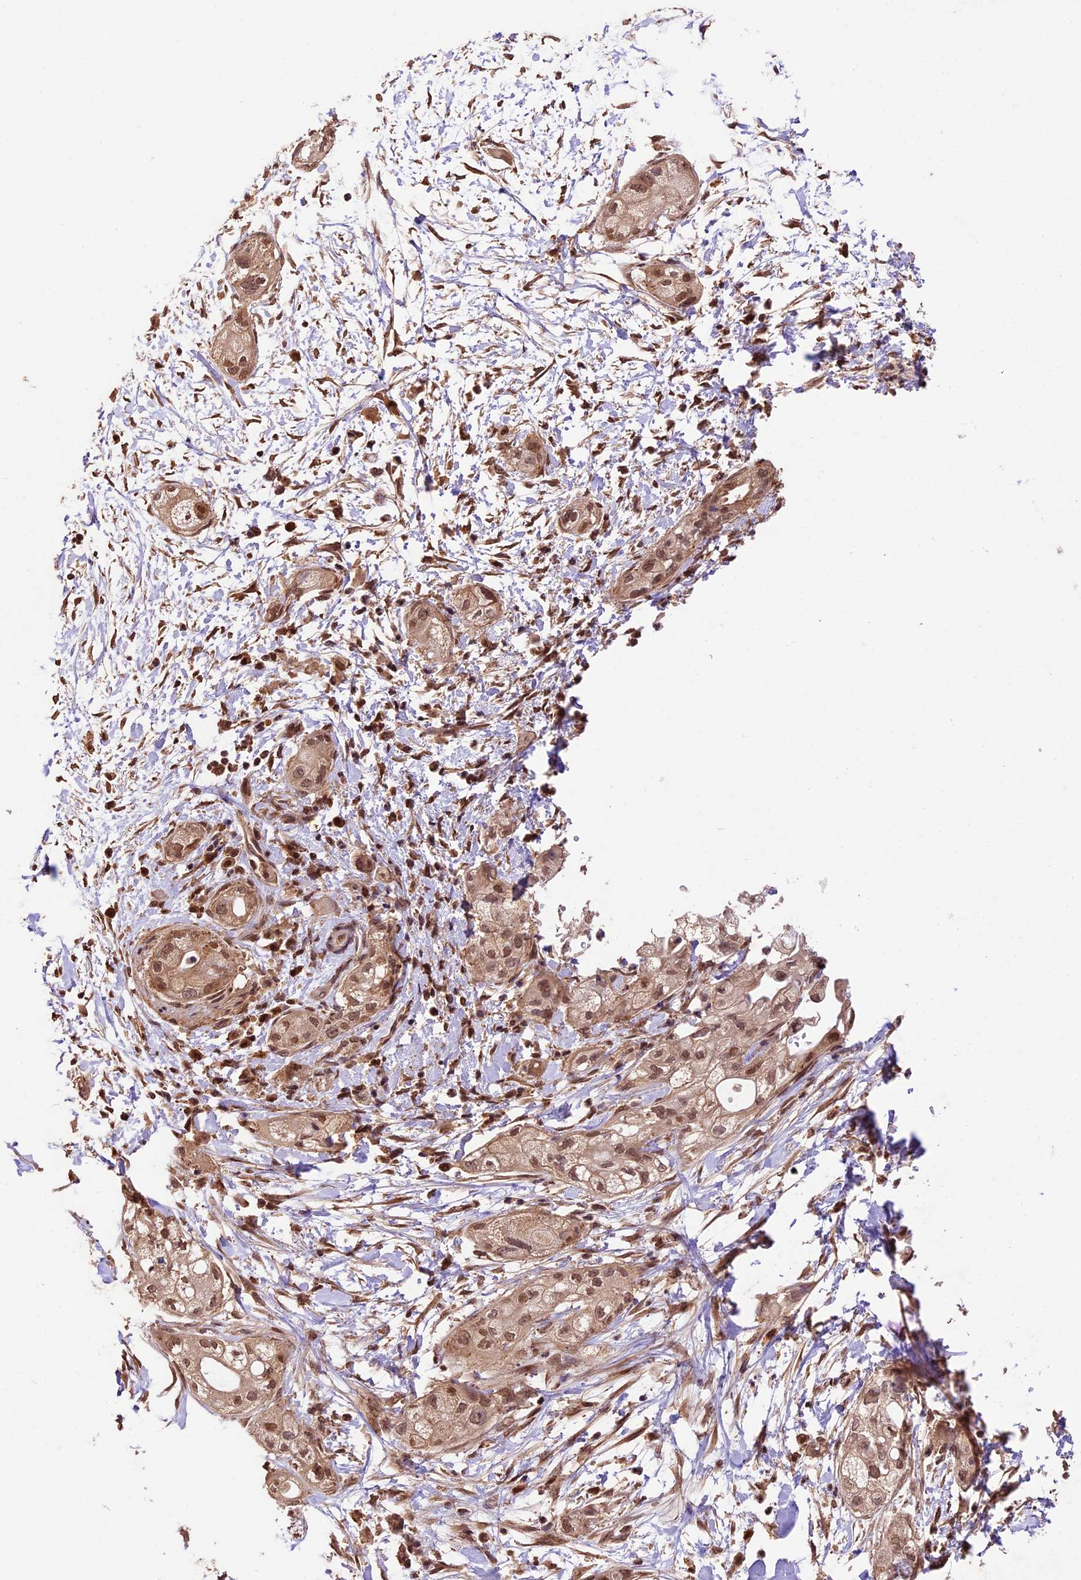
{"staining": {"intensity": "moderate", "quantity": ">75%", "location": "cytoplasmic/membranous,nuclear"}, "tissue": "pancreatic cancer", "cell_type": "Tumor cells", "image_type": "cancer", "snomed": [{"axis": "morphology", "description": "Adenocarcinoma, NOS"}, {"axis": "topography", "description": "Pancreas"}], "caption": "Immunohistochemical staining of human pancreatic cancer (adenocarcinoma) exhibits medium levels of moderate cytoplasmic/membranous and nuclear protein expression in approximately >75% of tumor cells.", "gene": "CDKN2AIP", "patient": {"sex": "male", "age": 58}}